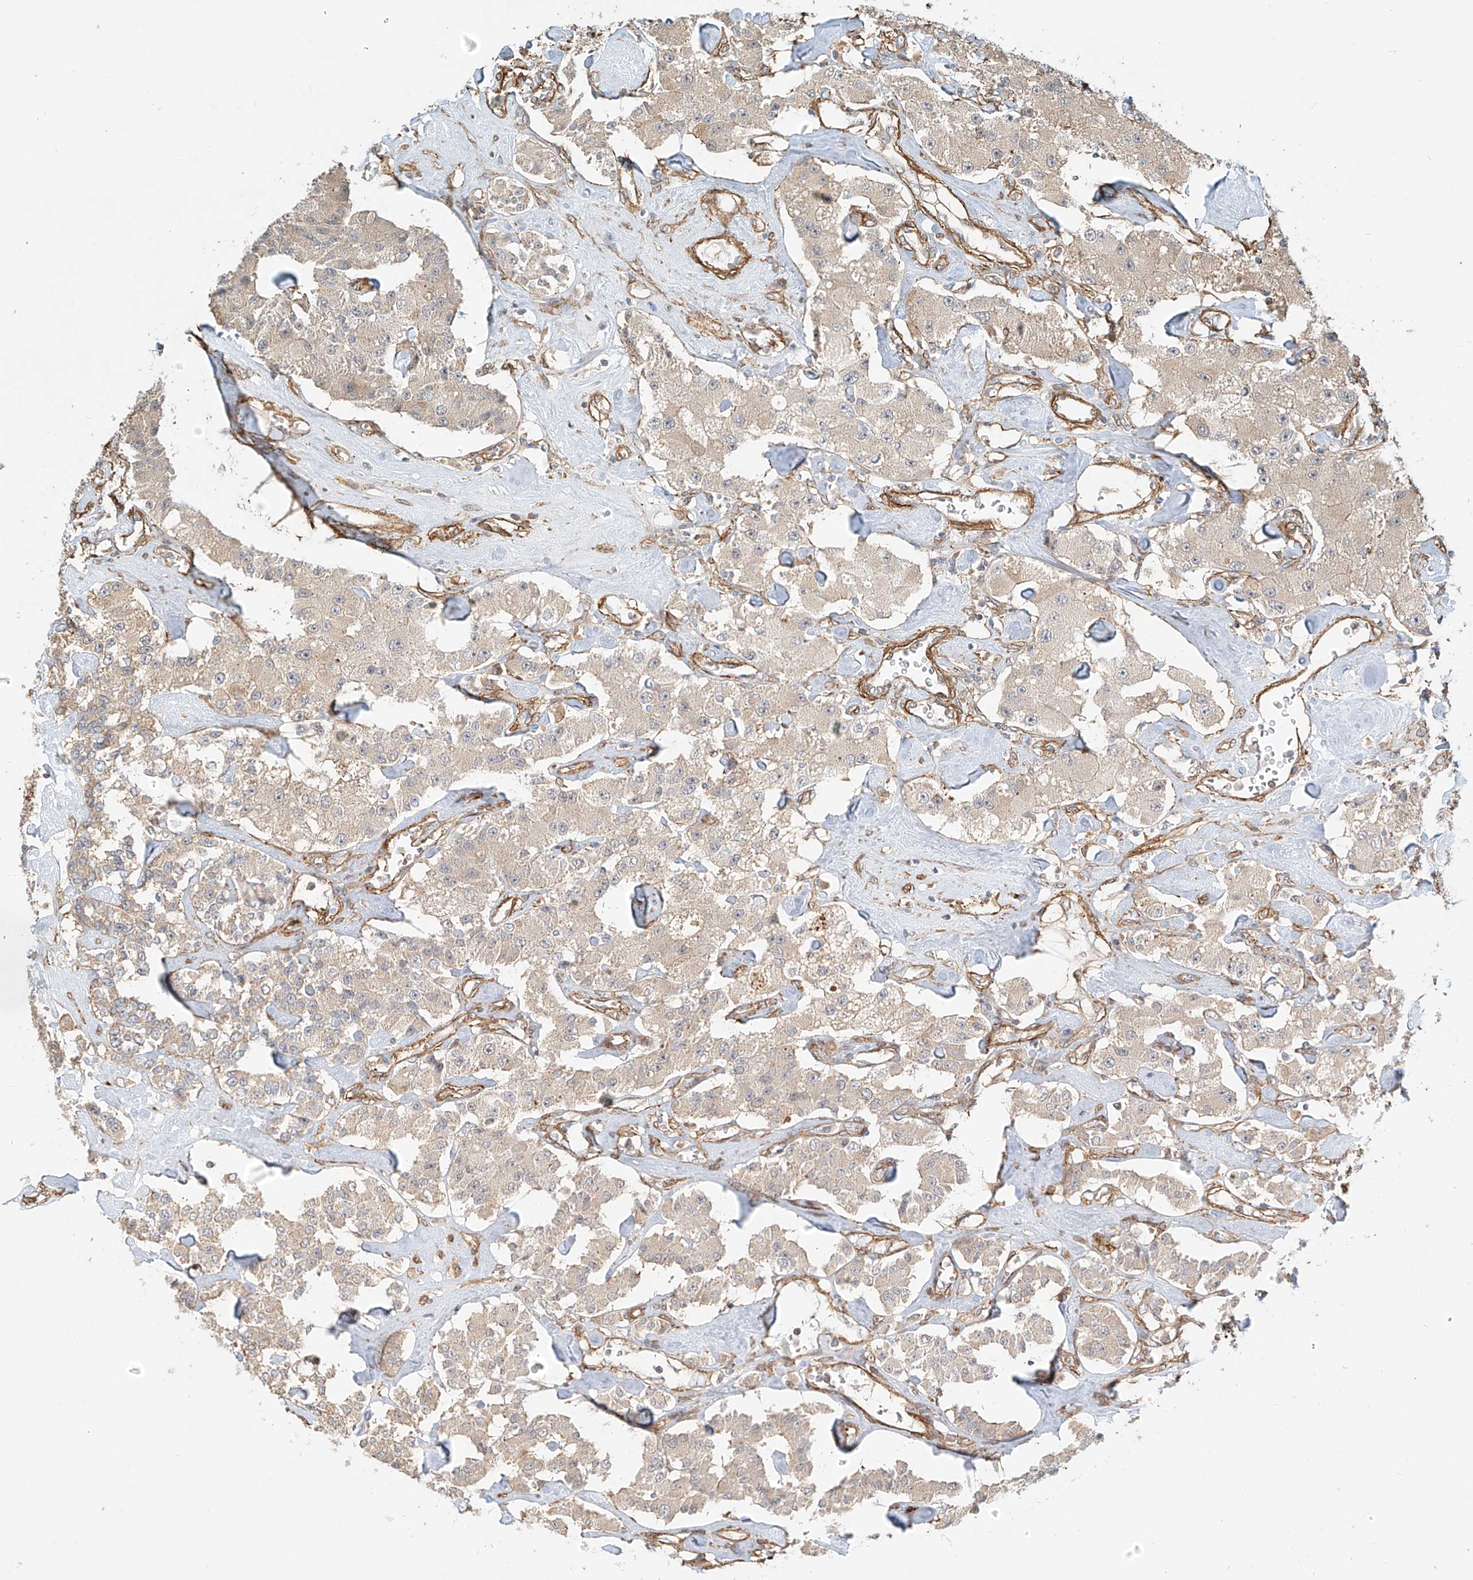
{"staining": {"intensity": "negative", "quantity": "none", "location": "none"}, "tissue": "carcinoid", "cell_type": "Tumor cells", "image_type": "cancer", "snomed": [{"axis": "morphology", "description": "Carcinoid, malignant, NOS"}, {"axis": "topography", "description": "Pancreas"}], "caption": "High magnification brightfield microscopy of carcinoid stained with DAB (brown) and counterstained with hematoxylin (blue): tumor cells show no significant expression.", "gene": "CSMD3", "patient": {"sex": "male", "age": 41}}